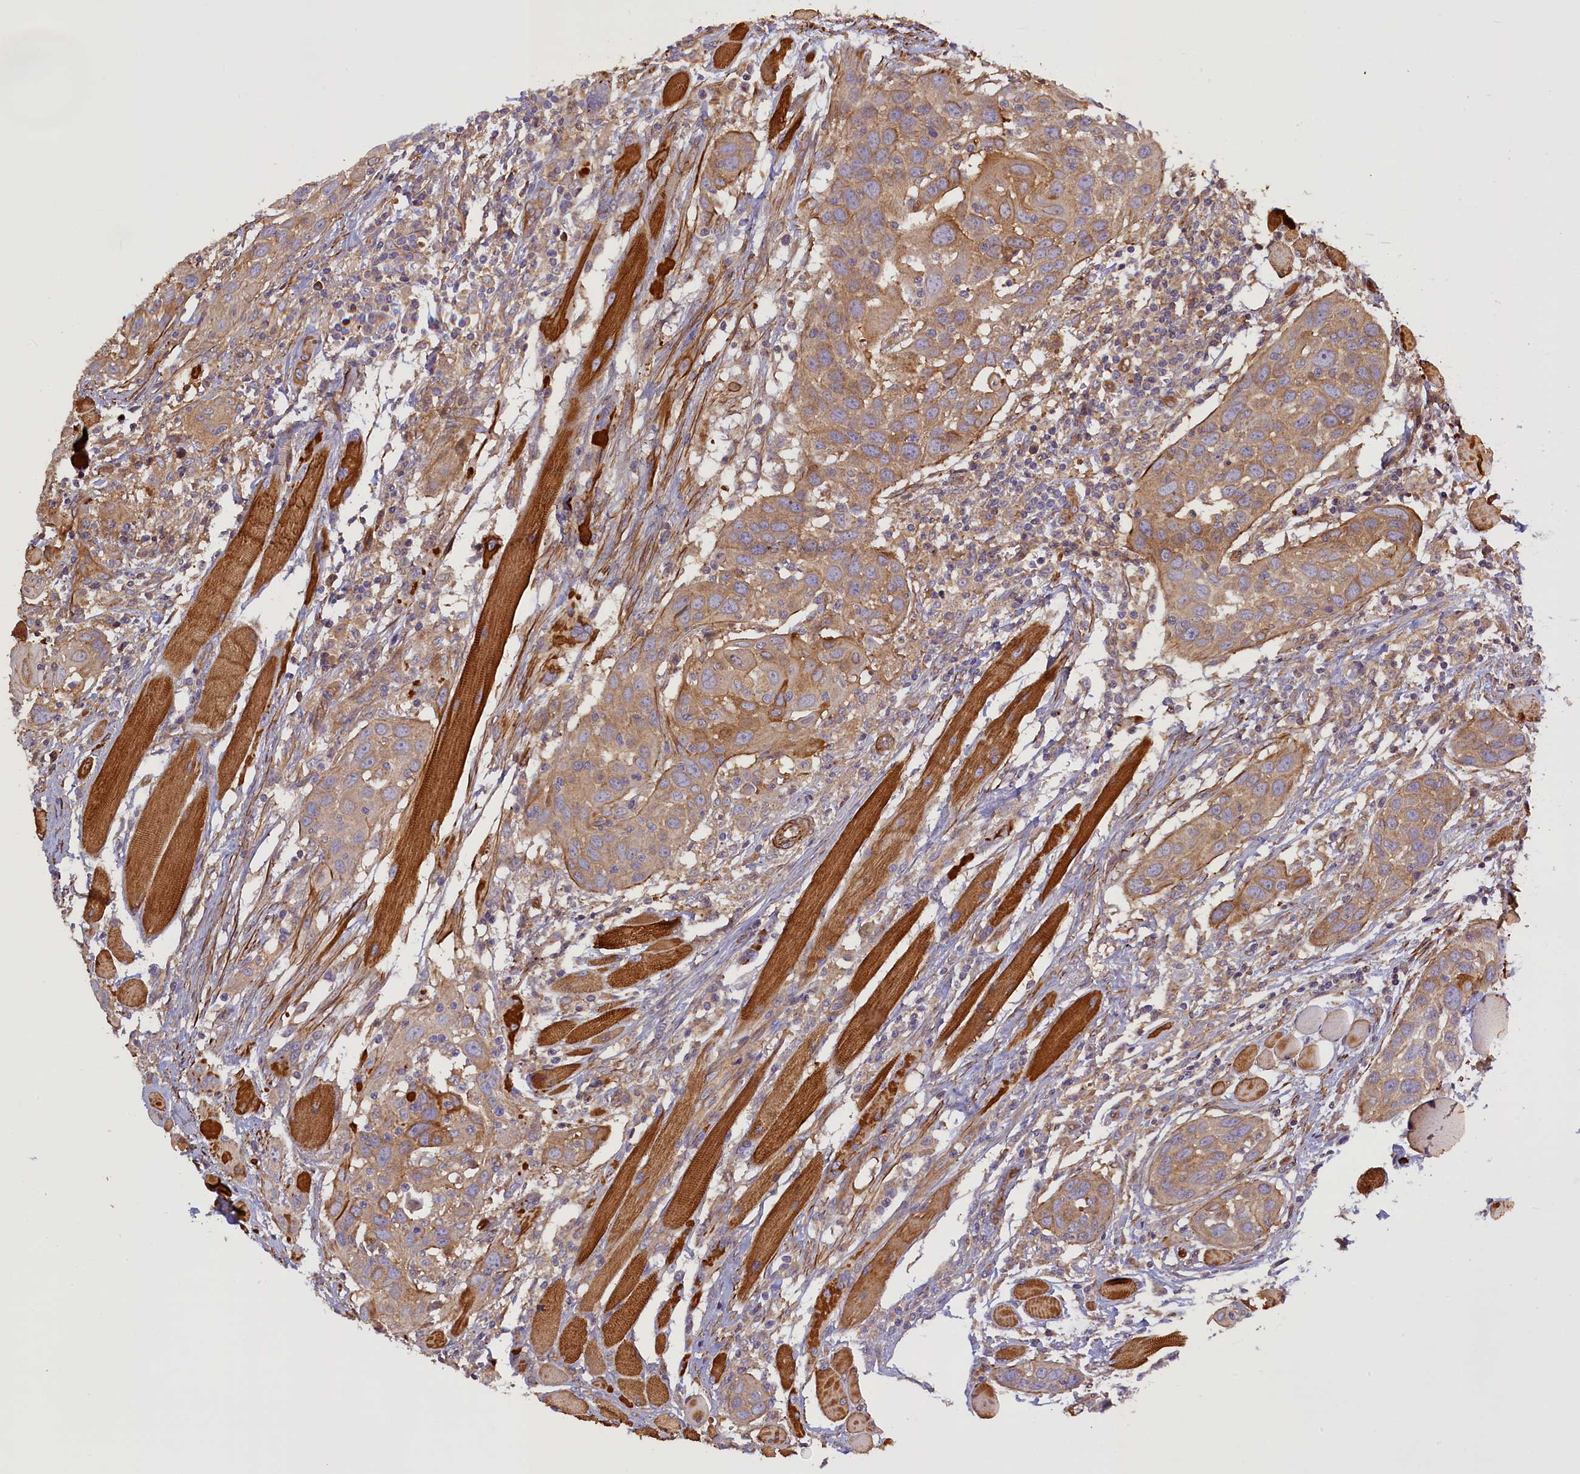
{"staining": {"intensity": "weak", "quantity": "25%-75%", "location": "cytoplasmic/membranous"}, "tissue": "head and neck cancer", "cell_type": "Tumor cells", "image_type": "cancer", "snomed": [{"axis": "morphology", "description": "Squamous cell carcinoma, NOS"}, {"axis": "topography", "description": "Oral tissue"}, {"axis": "topography", "description": "Head-Neck"}], "caption": "Head and neck squamous cell carcinoma stained with IHC demonstrates weak cytoplasmic/membranous positivity in approximately 25%-75% of tumor cells.", "gene": "FUZ", "patient": {"sex": "female", "age": 50}}